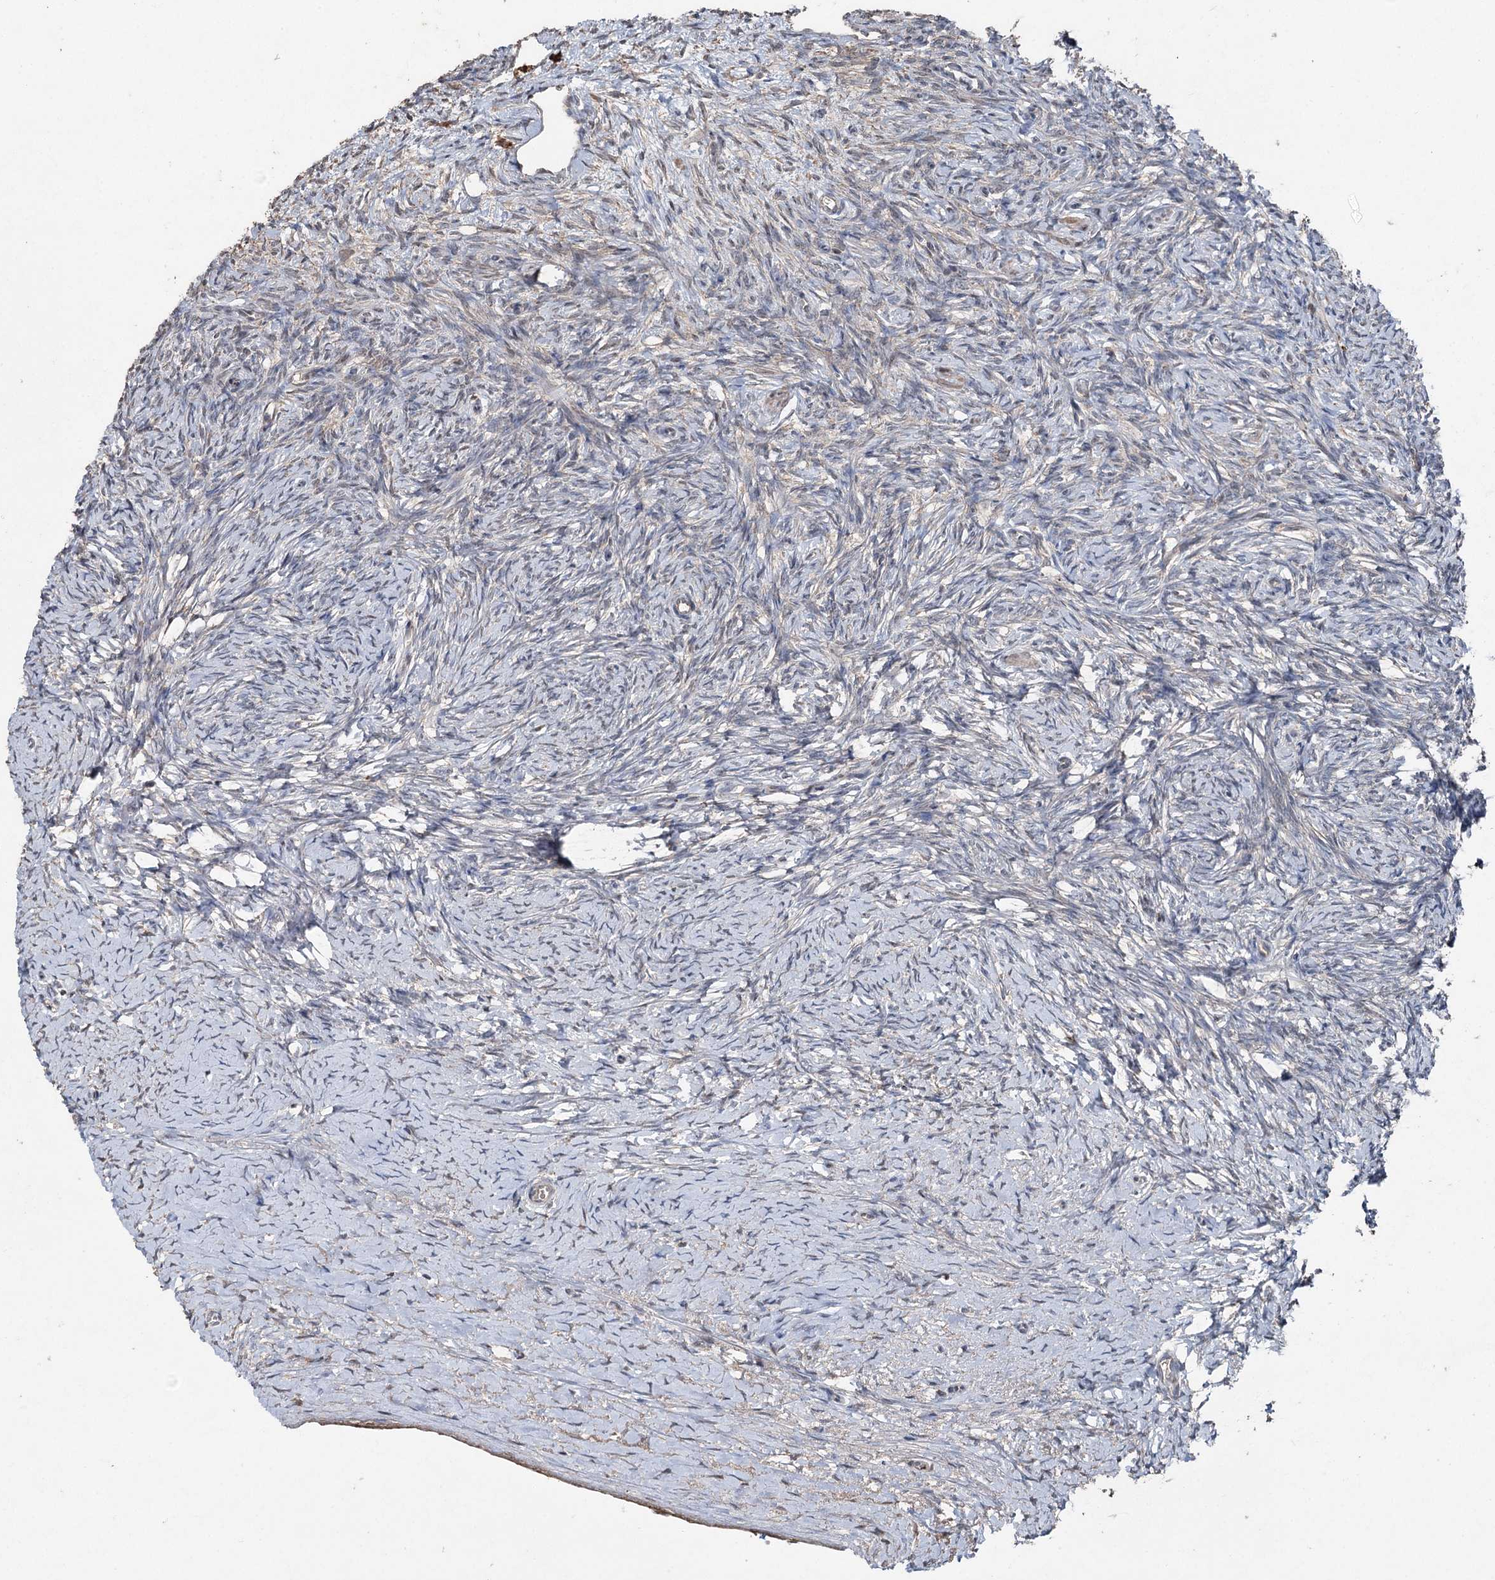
{"staining": {"intensity": "weak", "quantity": "<25%", "location": "cytoplasmic/membranous"}, "tissue": "ovary", "cell_type": "Ovarian stroma cells", "image_type": "normal", "snomed": [{"axis": "morphology", "description": "Normal tissue, NOS"}, {"axis": "morphology", "description": "Developmental malformation"}, {"axis": "topography", "description": "Ovary"}], "caption": "Image shows no protein expression in ovarian stroma cells of normal ovary. Nuclei are stained in blue.", "gene": "MAPK8IP2", "patient": {"sex": "female", "age": 39}}